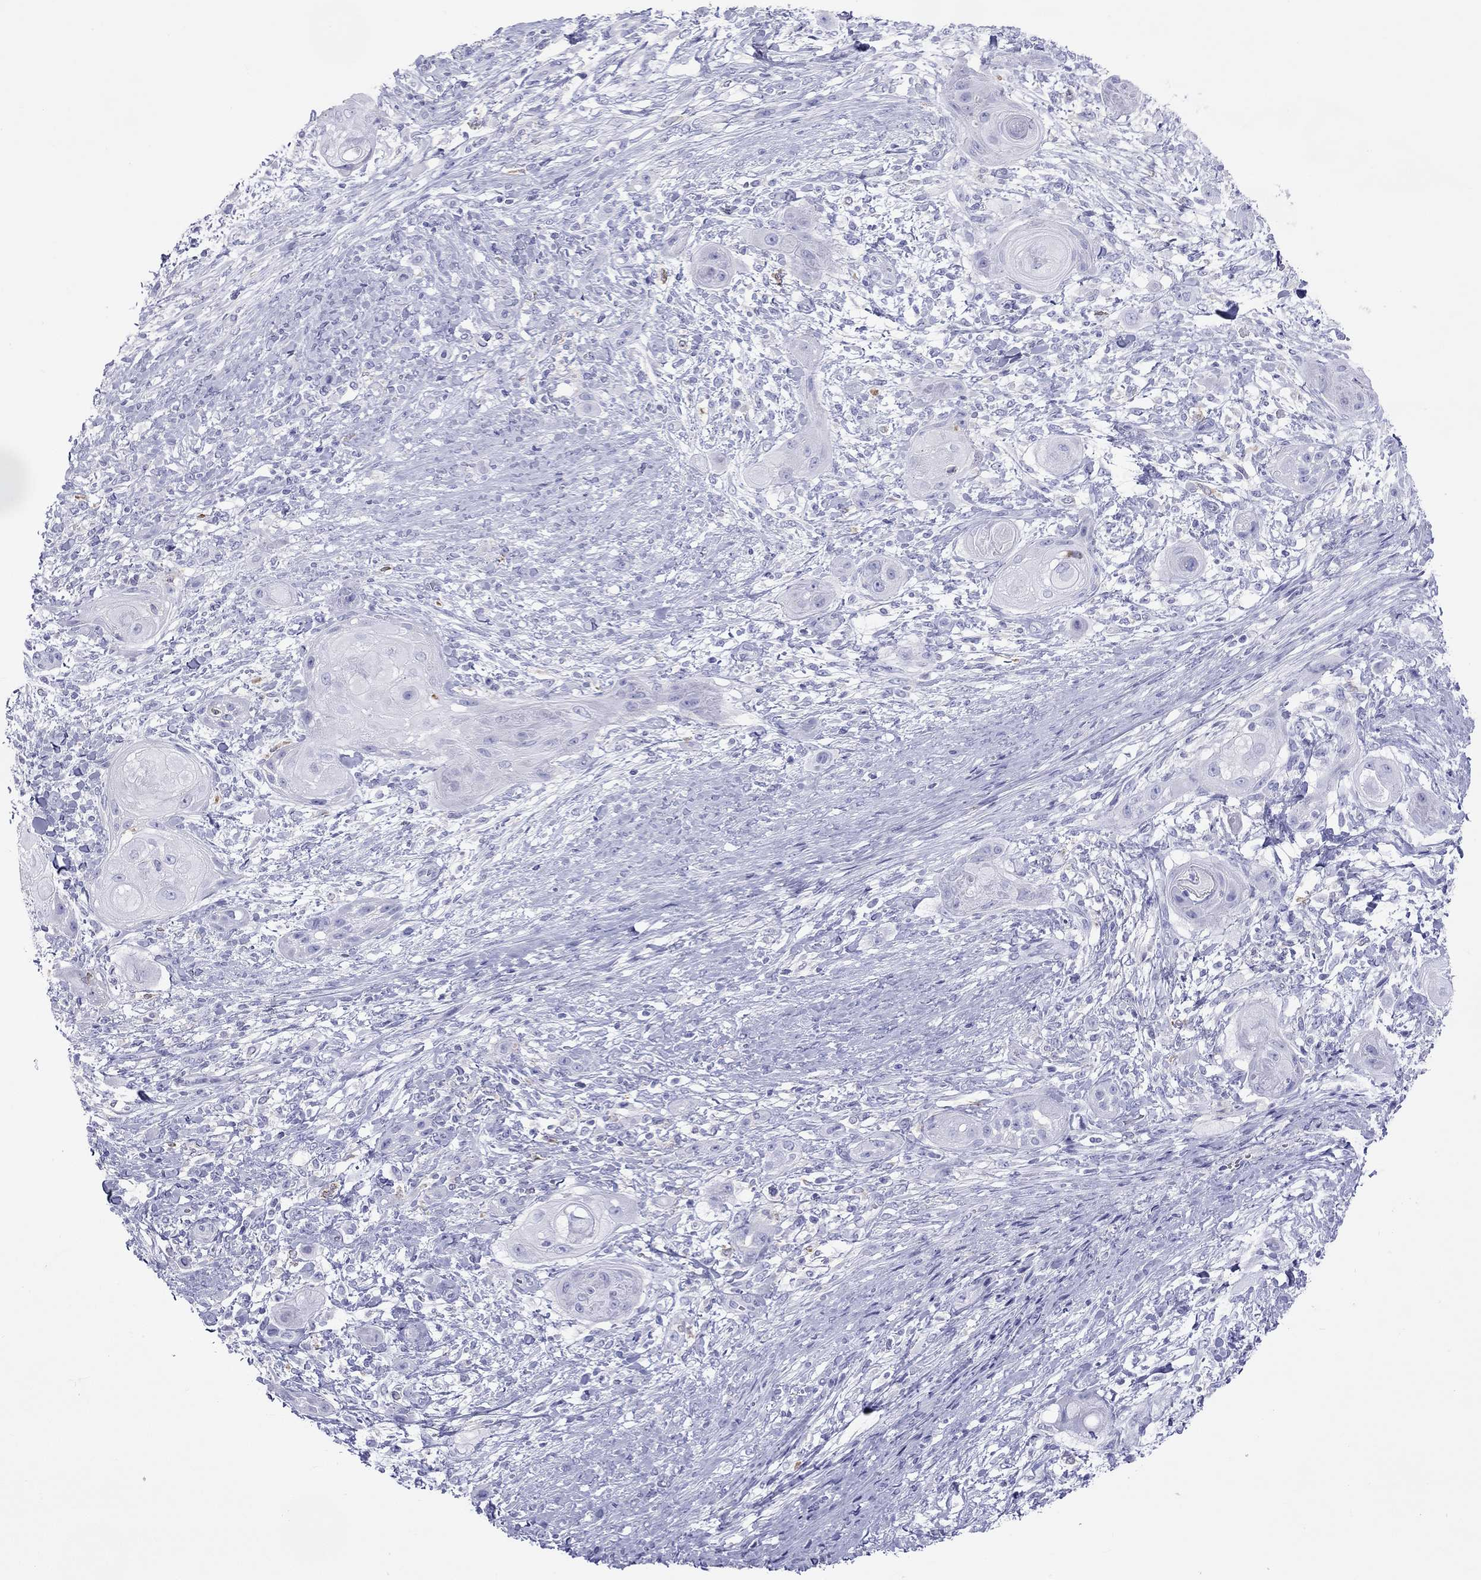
{"staining": {"intensity": "negative", "quantity": "none", "location": "none"}, "tissue": "skin cancer", "cell_type": "Tumor cells", "image_type": "cancer", "snomed": [{"axis": "morphology", "description": "Squamous cell carcinoma, NOS"}, {"axis": "topography", "description": "Skin"}], "caption": "Immunohistochemistry histopathology image of neoplastic tissue: skin cancer stained with DAB (3,3'-diaminobenzidine) exhibits no significant protein positivity in tumor cells.", "gene": "HLA-DQB2", "patient": {"sex": "male", "age": 62}}